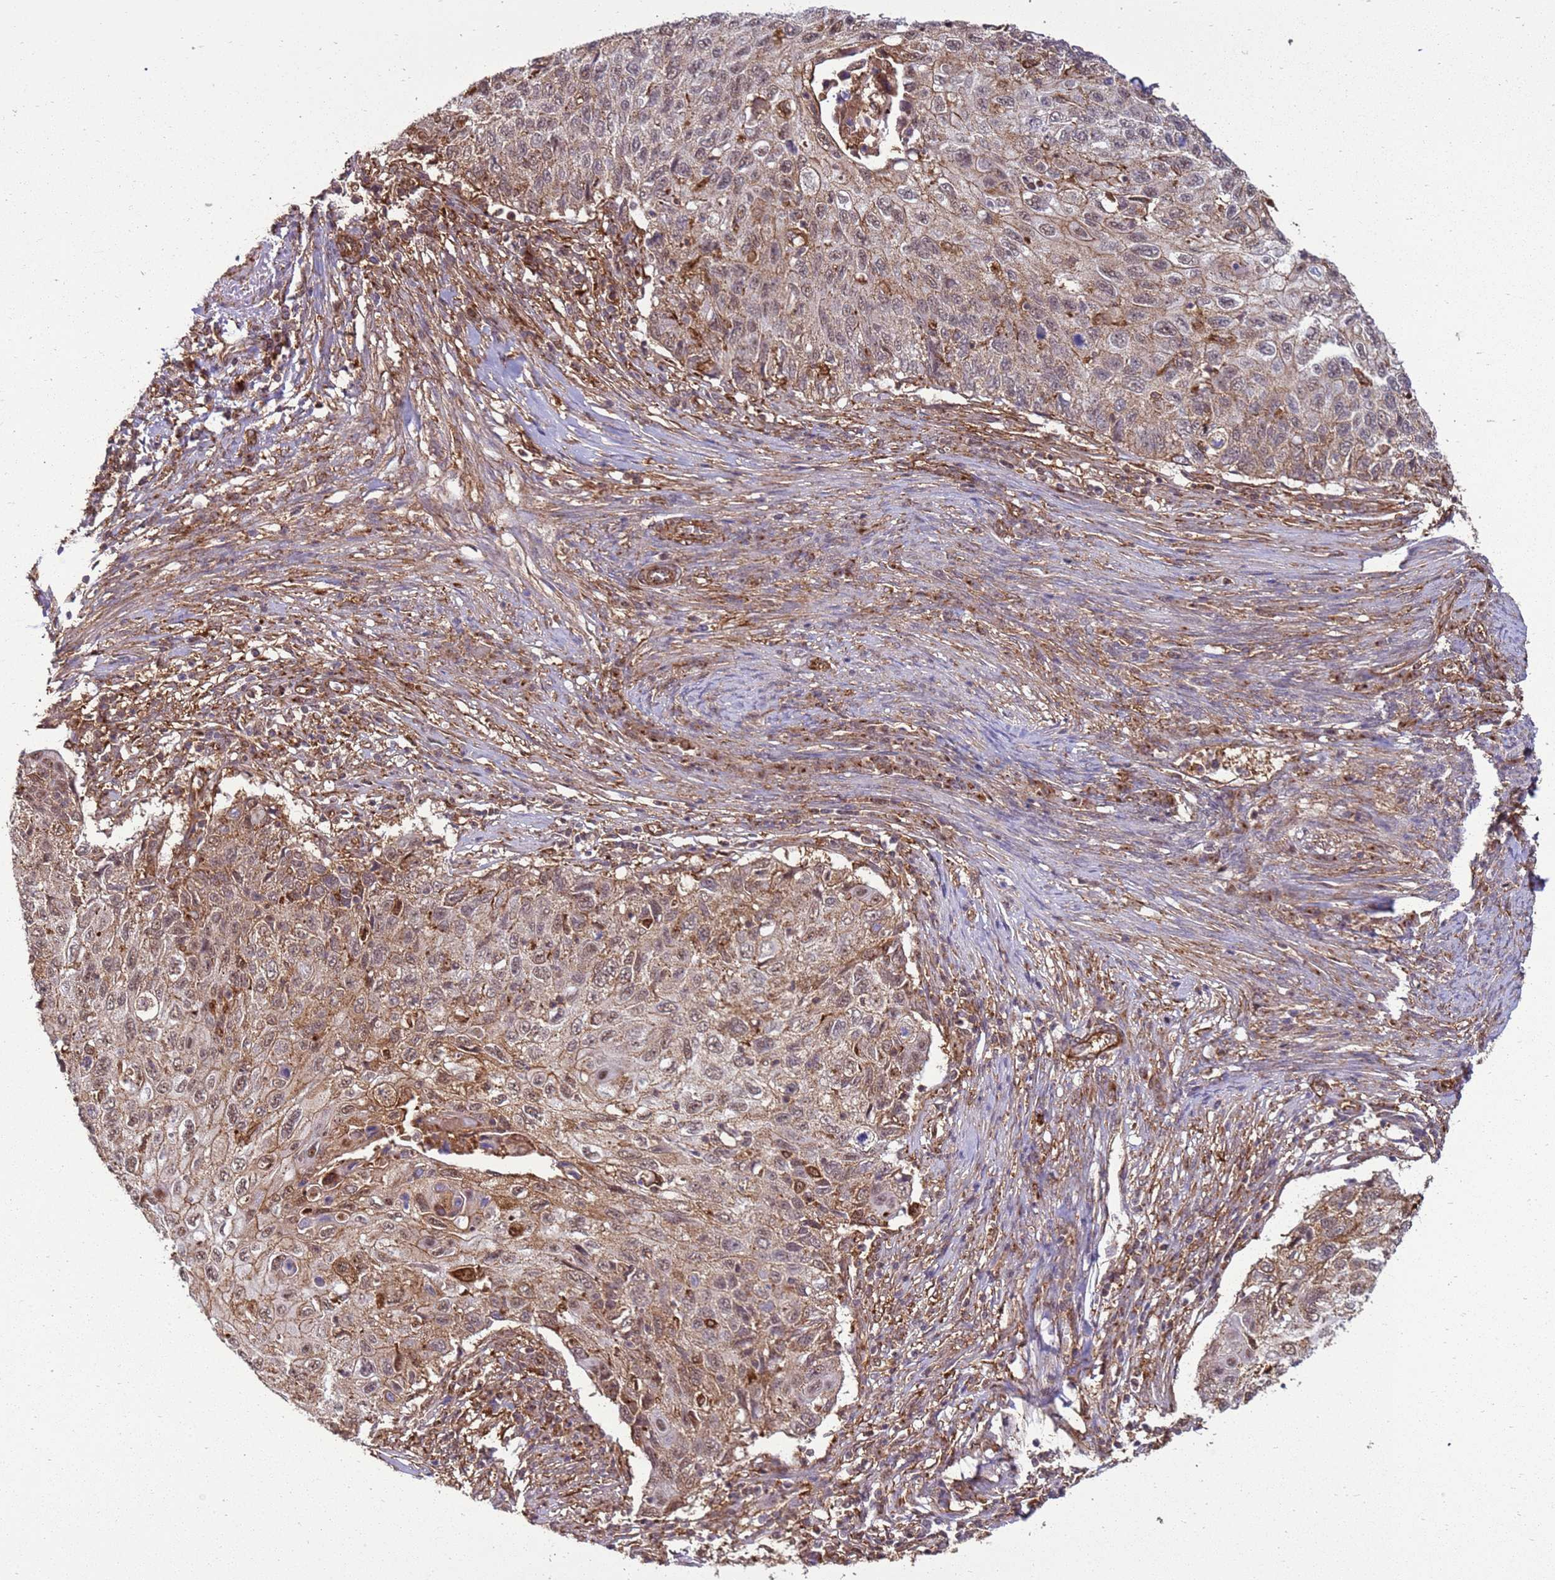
{"staining": {"intensity": "moderate", "quantity": ">75%", "location": "cytoplasmic/membranous"}, "tissue": "cervical cancer", "cell_type": "Tumor cells", "image_type": "cancer", "snomed": [{"axis": "morphology", "description": "Squamous cell carcinoma, NOS"}, {"axis": "topography", "description": "Cervix"}], "caption": "Moderate cytoplasmic/membranous staining is appreciated in about >75% of tumor cells in cervical squamous cell carcinoma.", "gene": "GABRE", "patient": {"sex": "female", "age": 70}}